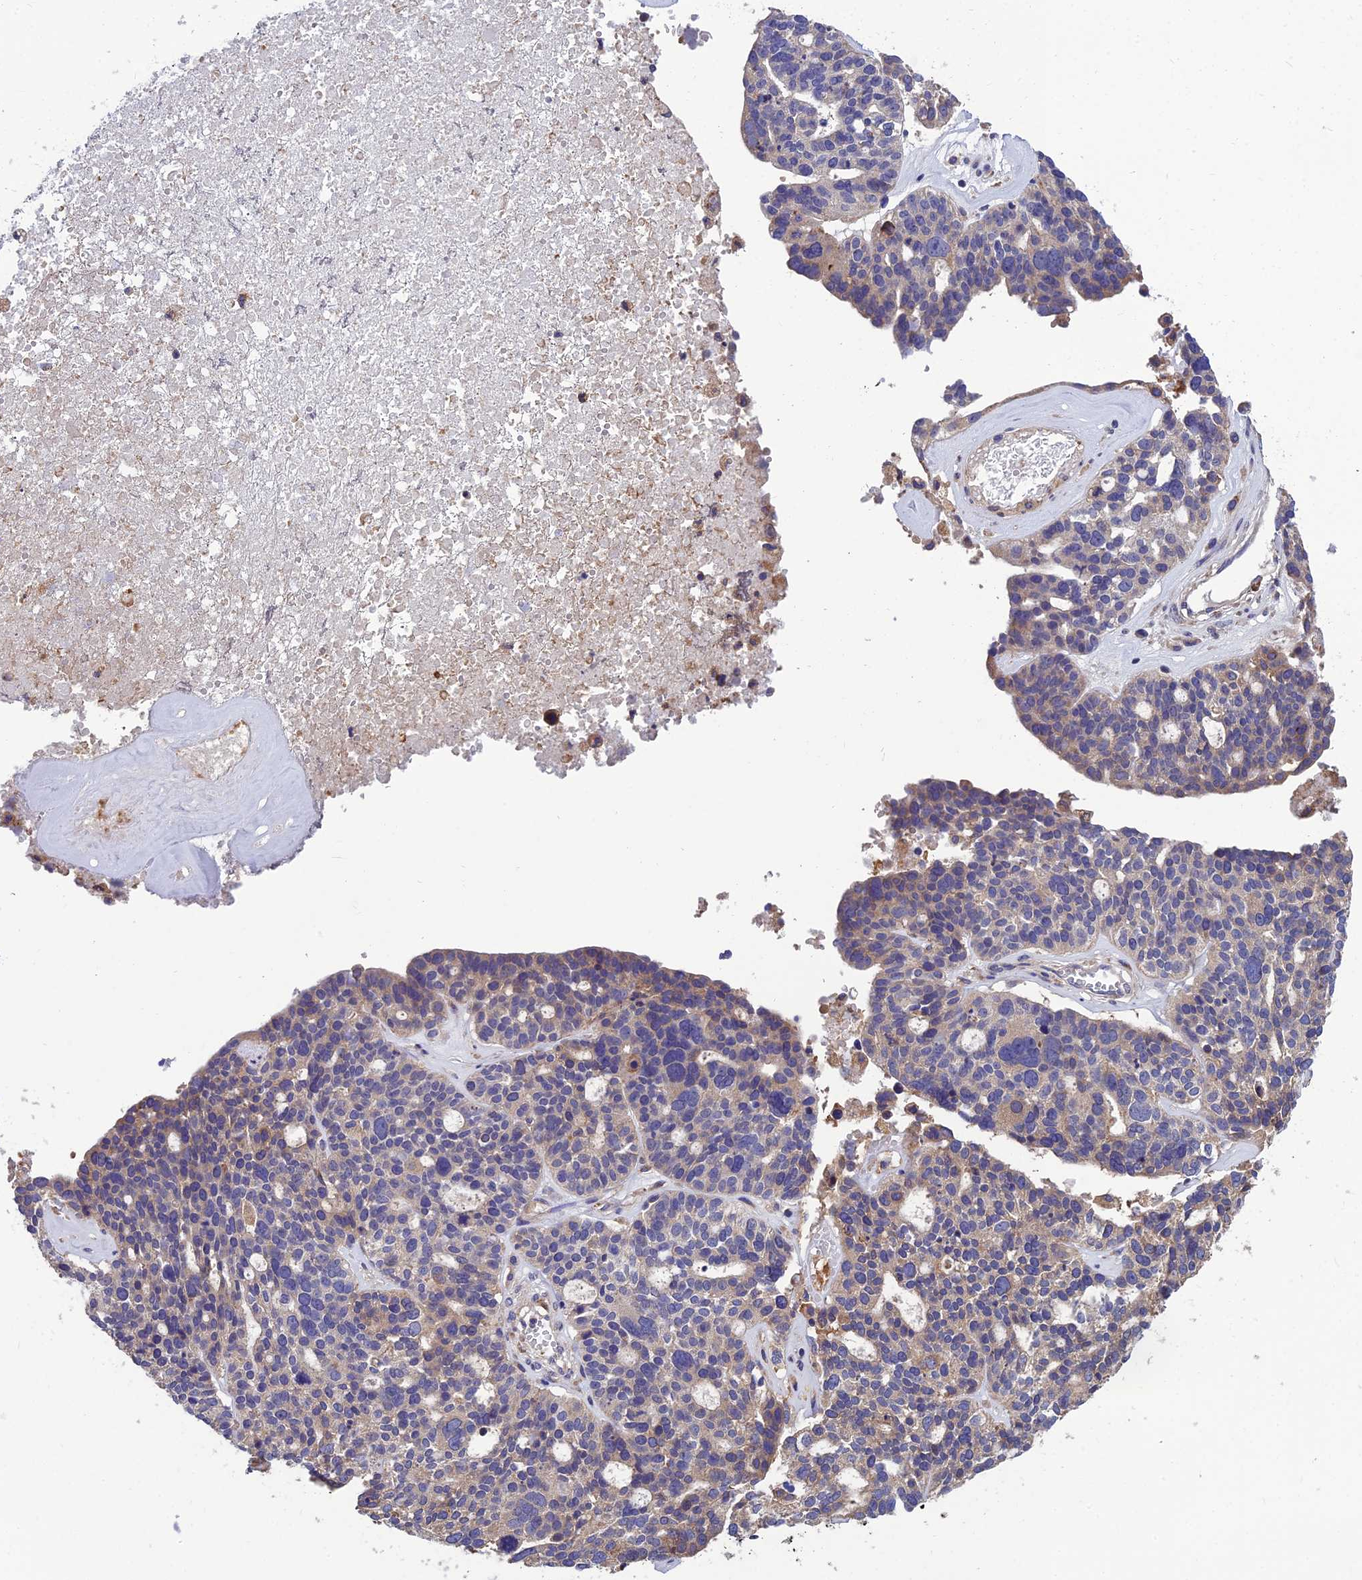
{"staining": {"intensity": "weak", "quantity": "<25%", "location": "cytoplasmic/membranous"}, "tissue": "ovarian cancer", "cell_type": "Tumor cells", "image_type": "cancer", "snomed": [{"axis": "morphology", "description": "Cystadenocarcinoma, serous, NOS"}, {"axis": "topography", "description": "Ovary"}], "caption": "IHC histopathology image of human ovarian cancer (serous cystadenocarcinoma) stained for a protein (brown), which displays no positivity in tumor cells.", "gene": "UMAD1", "patient": {"sex": "female", "age": 59}}